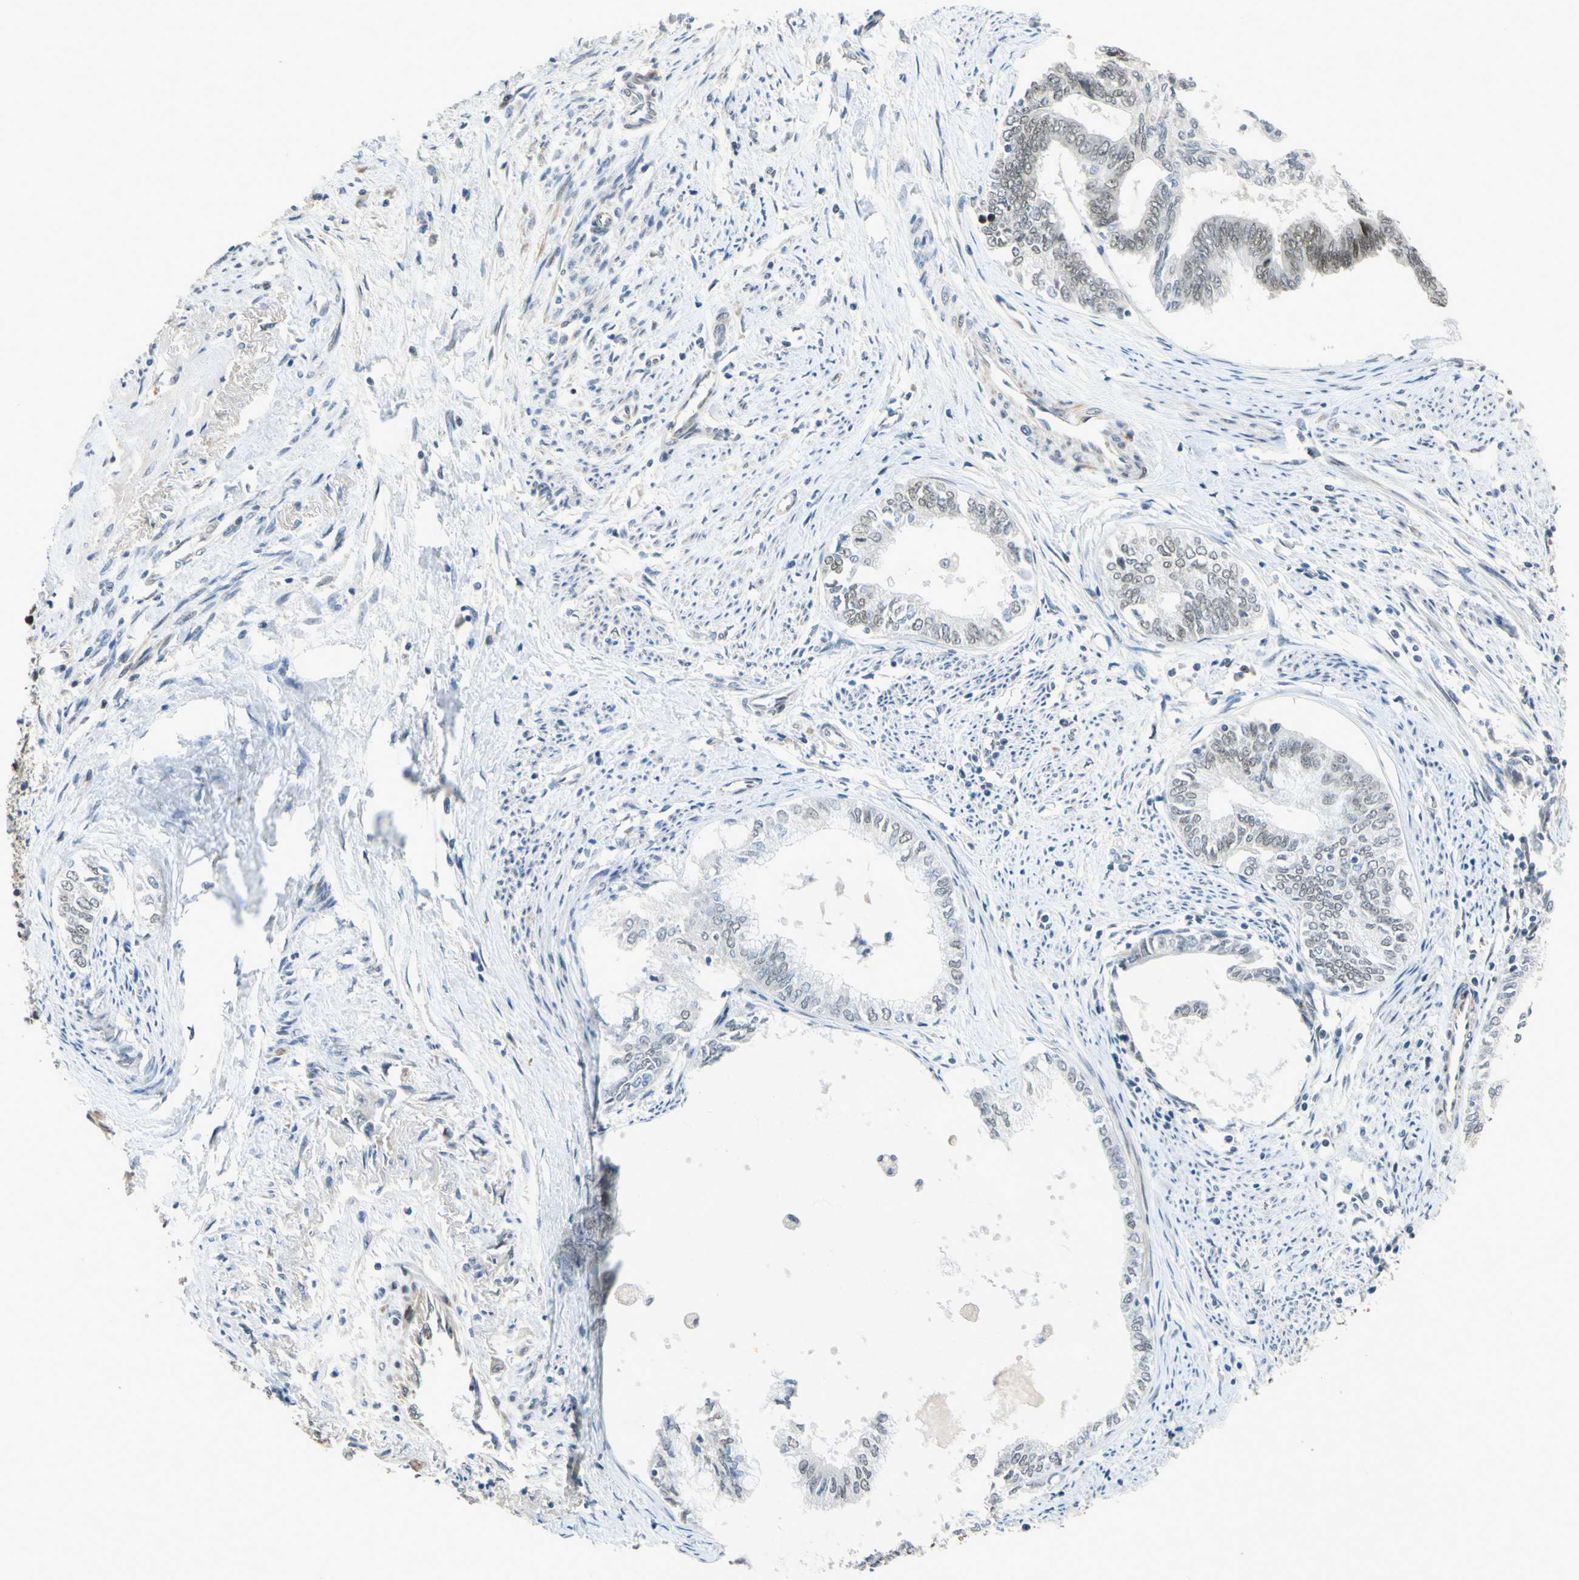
{"staining": {"intensity": "weak", "quantity": "<25%", "location": "nuclear"}, "tissue": "endometrial cancer", "cell_type": "Tumor cells", "image_type": "cancer", "snomed": [{"axis": "morphology", "description": "Adenocarcinoma, NOS"}, {"axis": "topography", "description": "Endometrium"}], "caption": "This is an immunohistochemistry (IHC) photomicrograph of human endometrial cancer (adenocarcinoma). There is no staining in tumor cells.", "gene": "POGZ", "patient": {"sex": "female", "age": 86}}